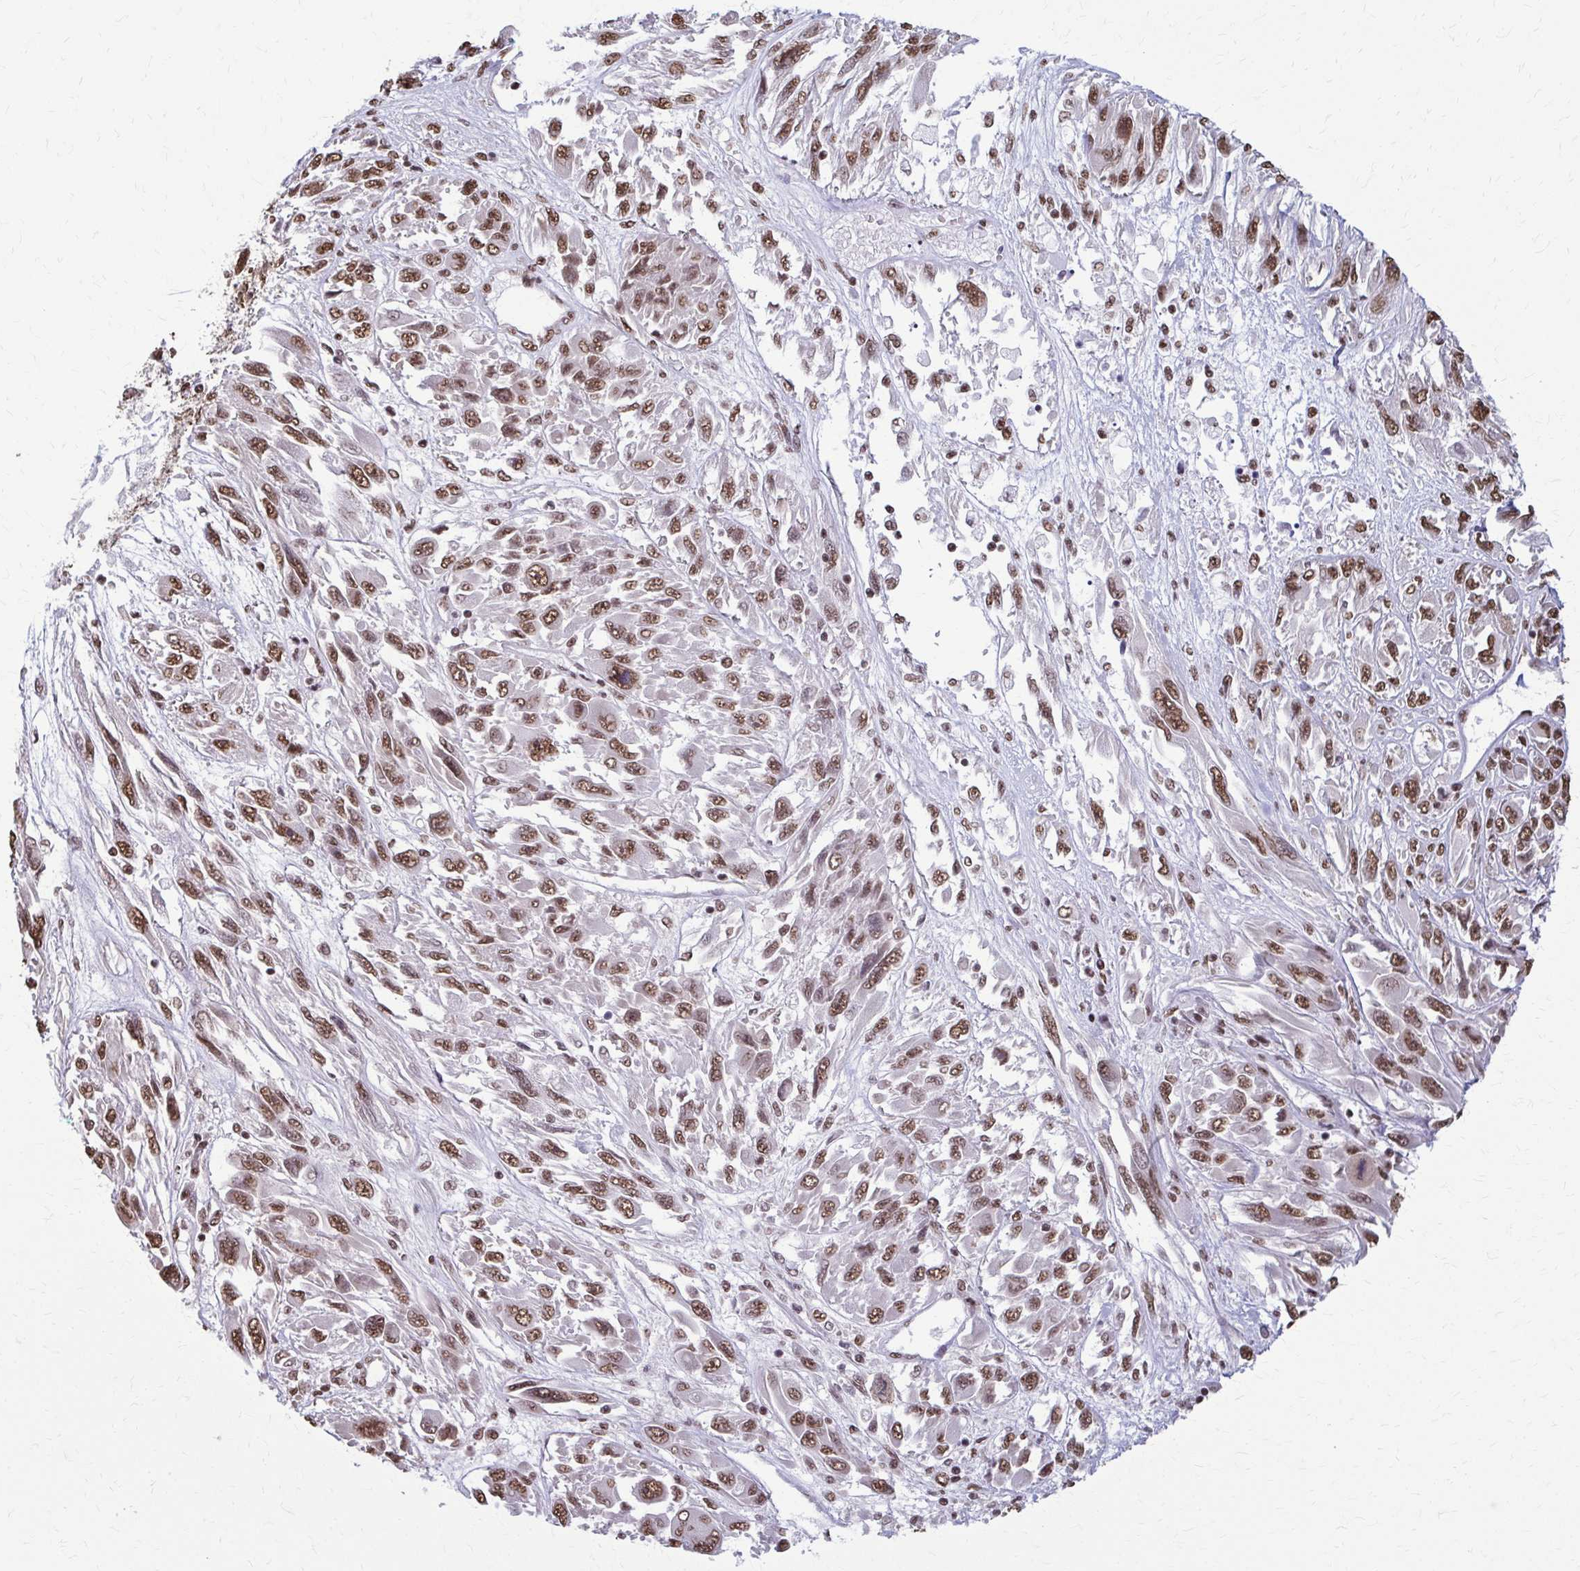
{"staining": {"intensity": "moderate", "quantity": ">75%", "location": "nuclear"}, "tissue": "melanoma", "cell_type": "Tumor cells", "image_type": "cancer", "snomed": [{"axis": "morphology", "description": "Malignant melanoma, NOS"}, {"axis": "topography", "description": "Skin"}], "caption": "Immunohistochemical staining of human malignant melanoma shows moderate nuclear protein expression in approximately >75% of tumor cells.", "gene": "SNRPA", "patient": {"sex": "female", "age": 91}}